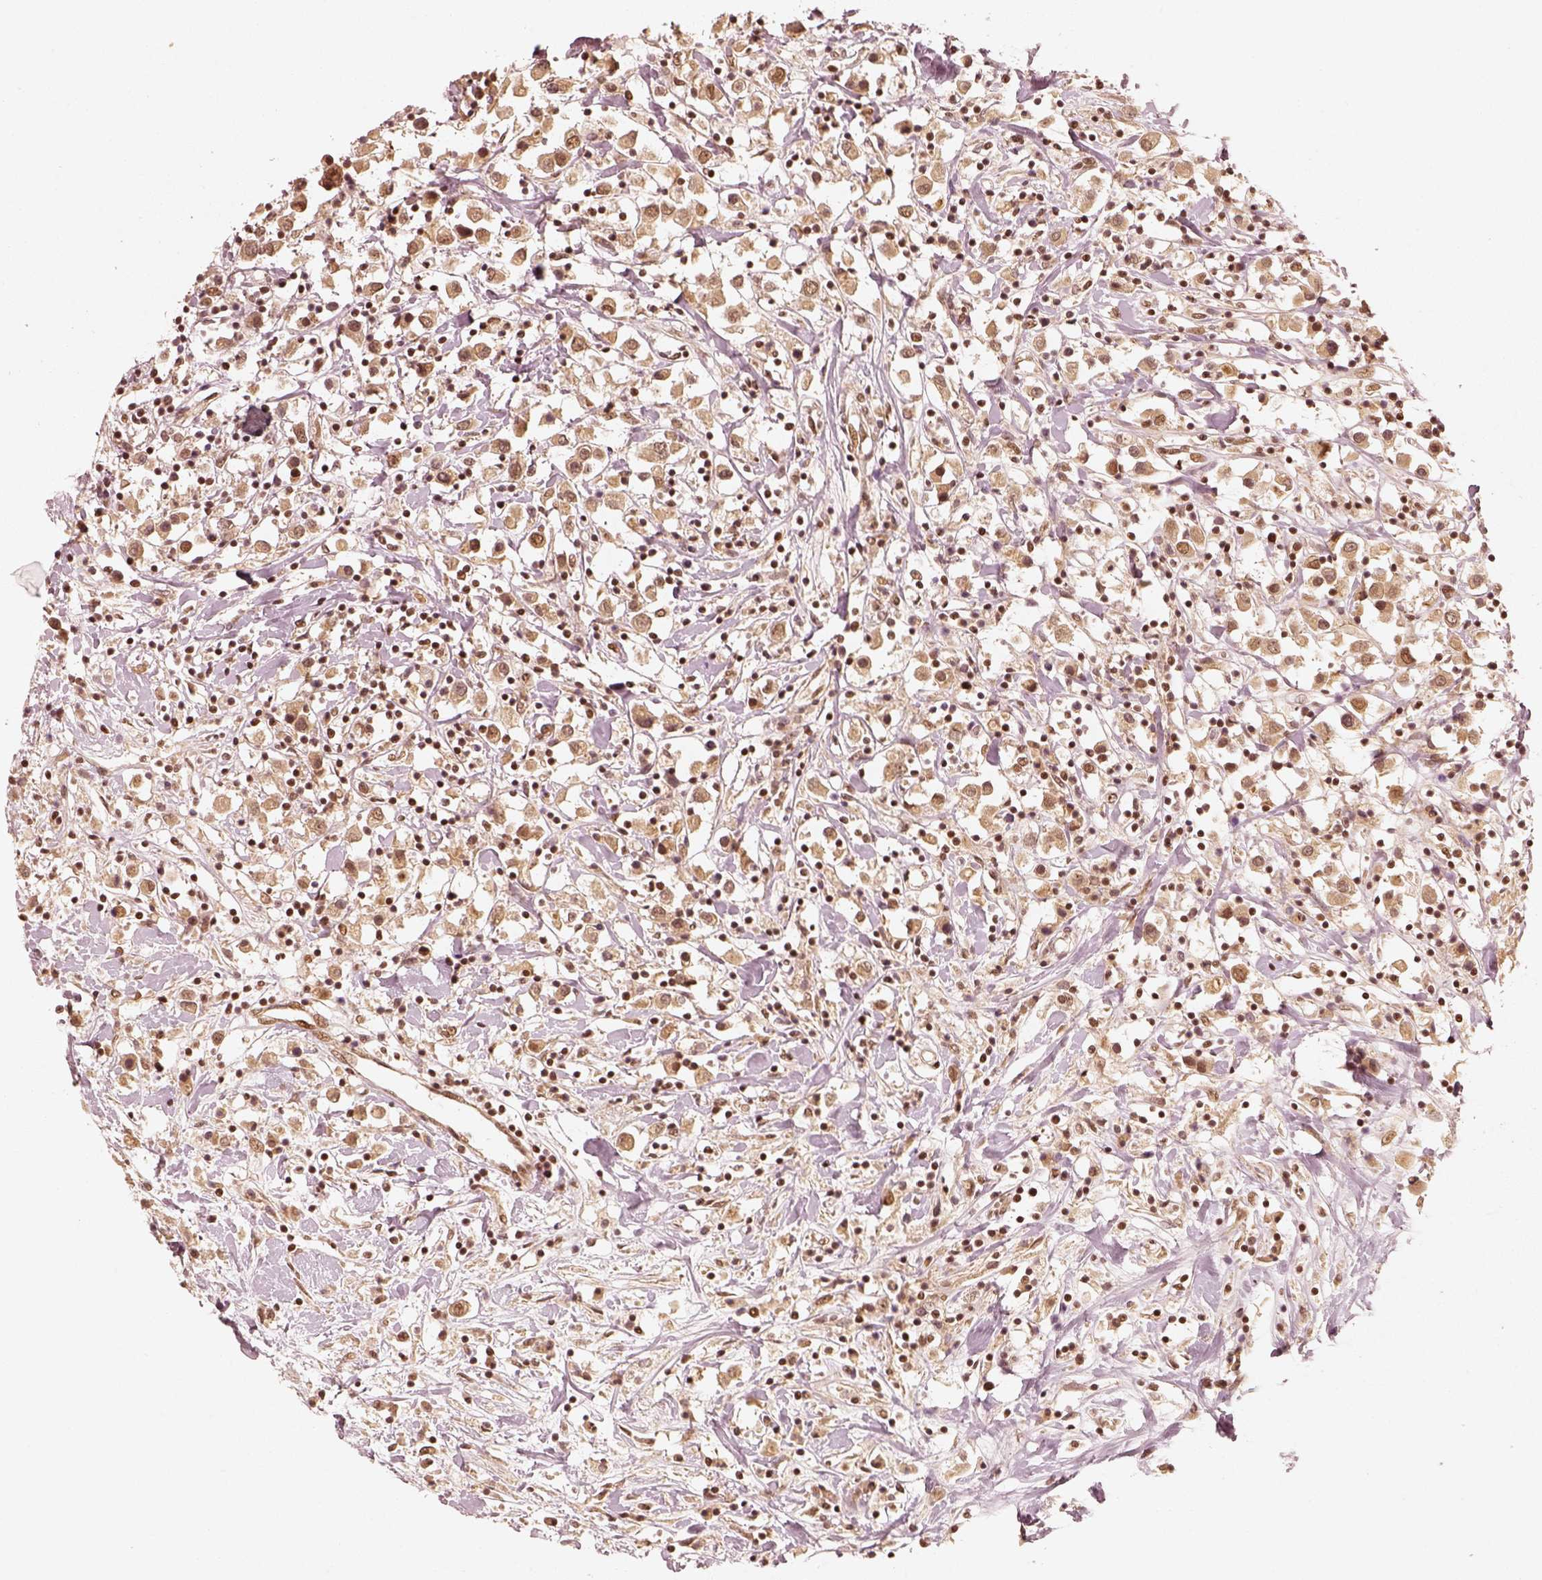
{"staining": {"intensity": "moderate", "quantity": ">75%", "location": "cytoplasmic/membranous,nuclear"}, "tissue": "breast cancer", "cell_type": "Tumor cells", "image_type": "cancer", "snomed": [{"axis": "morphology", "description": "Duct carcinoma"}, {"axis": "topography", "description": "Breast"}], "caption": "Human breast cancer (intraductal carcinoma) stained with a brown dye exhibits moderate cytoplasmic/membranous and nuclear positive positivity in about >75% of tumor cells.", "gene": "GMEB2", "patient": {"sex": "female", "age": 61}}